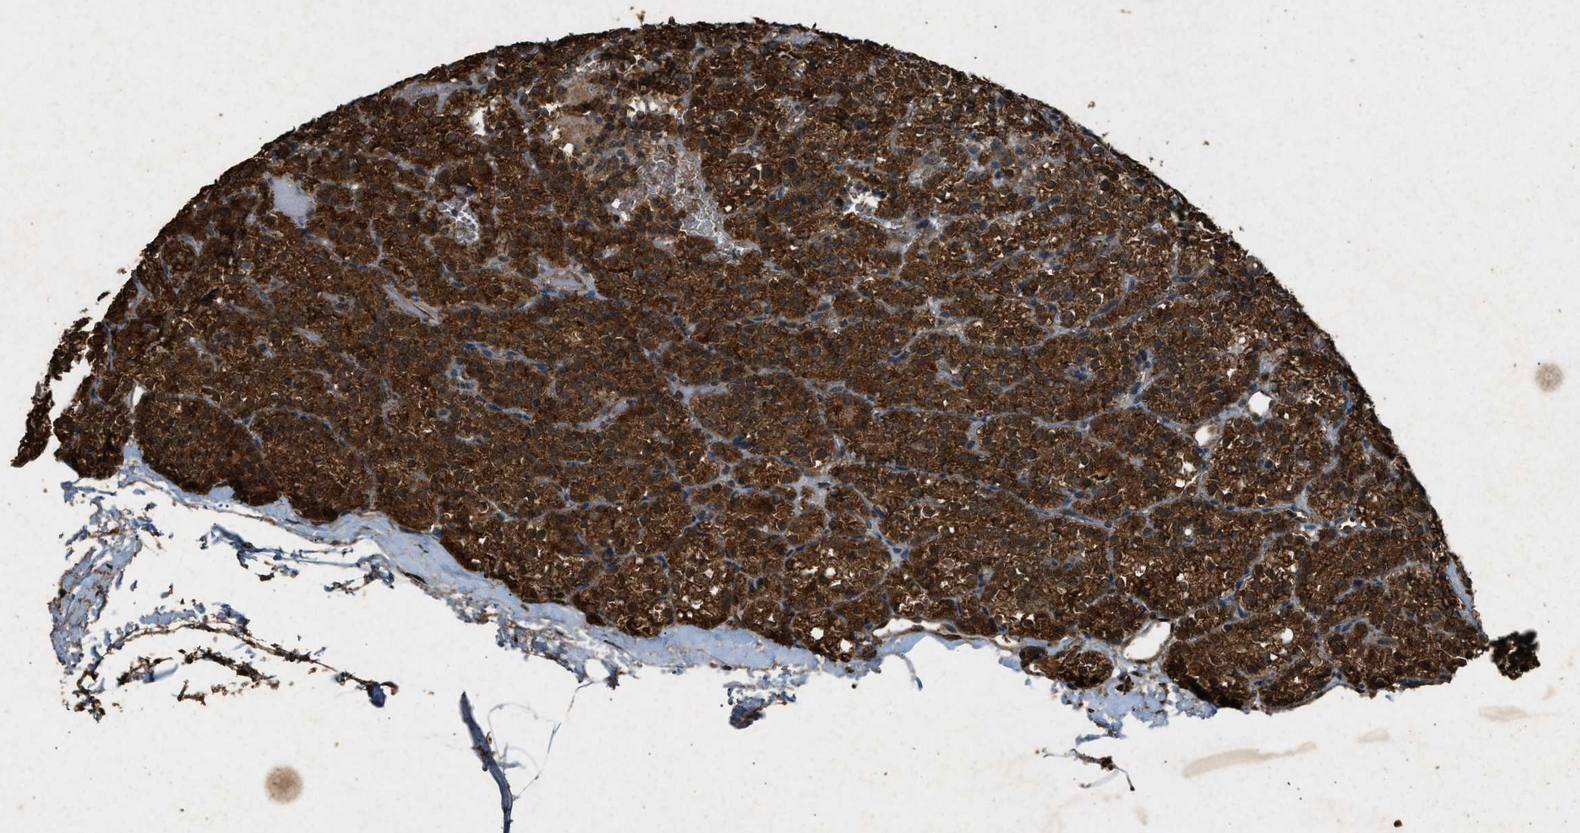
{"staining": {"intensity": "strong", "quantity": ">75%", "location": "cytoplasmic/membranous"}, "tissue": "parathyroid gland", "cell_type": "Glandular cells", "image_type": "normal", "snomed": [{"axis": "morphology", "description": "Normal tissue, NOS"}, {"axis": "topography", "description": "Parathyroid gland"}], "caption": "A brown stain labels strong cytoplasmic/membranous expression of a protein in glandular cells of unremarkable human parathyroid gland. (brown staining indicates protein expression, while blue staining denotes nuclei).", "gene": "OAS1", "patient": {"sex": "female", "age": 64}}